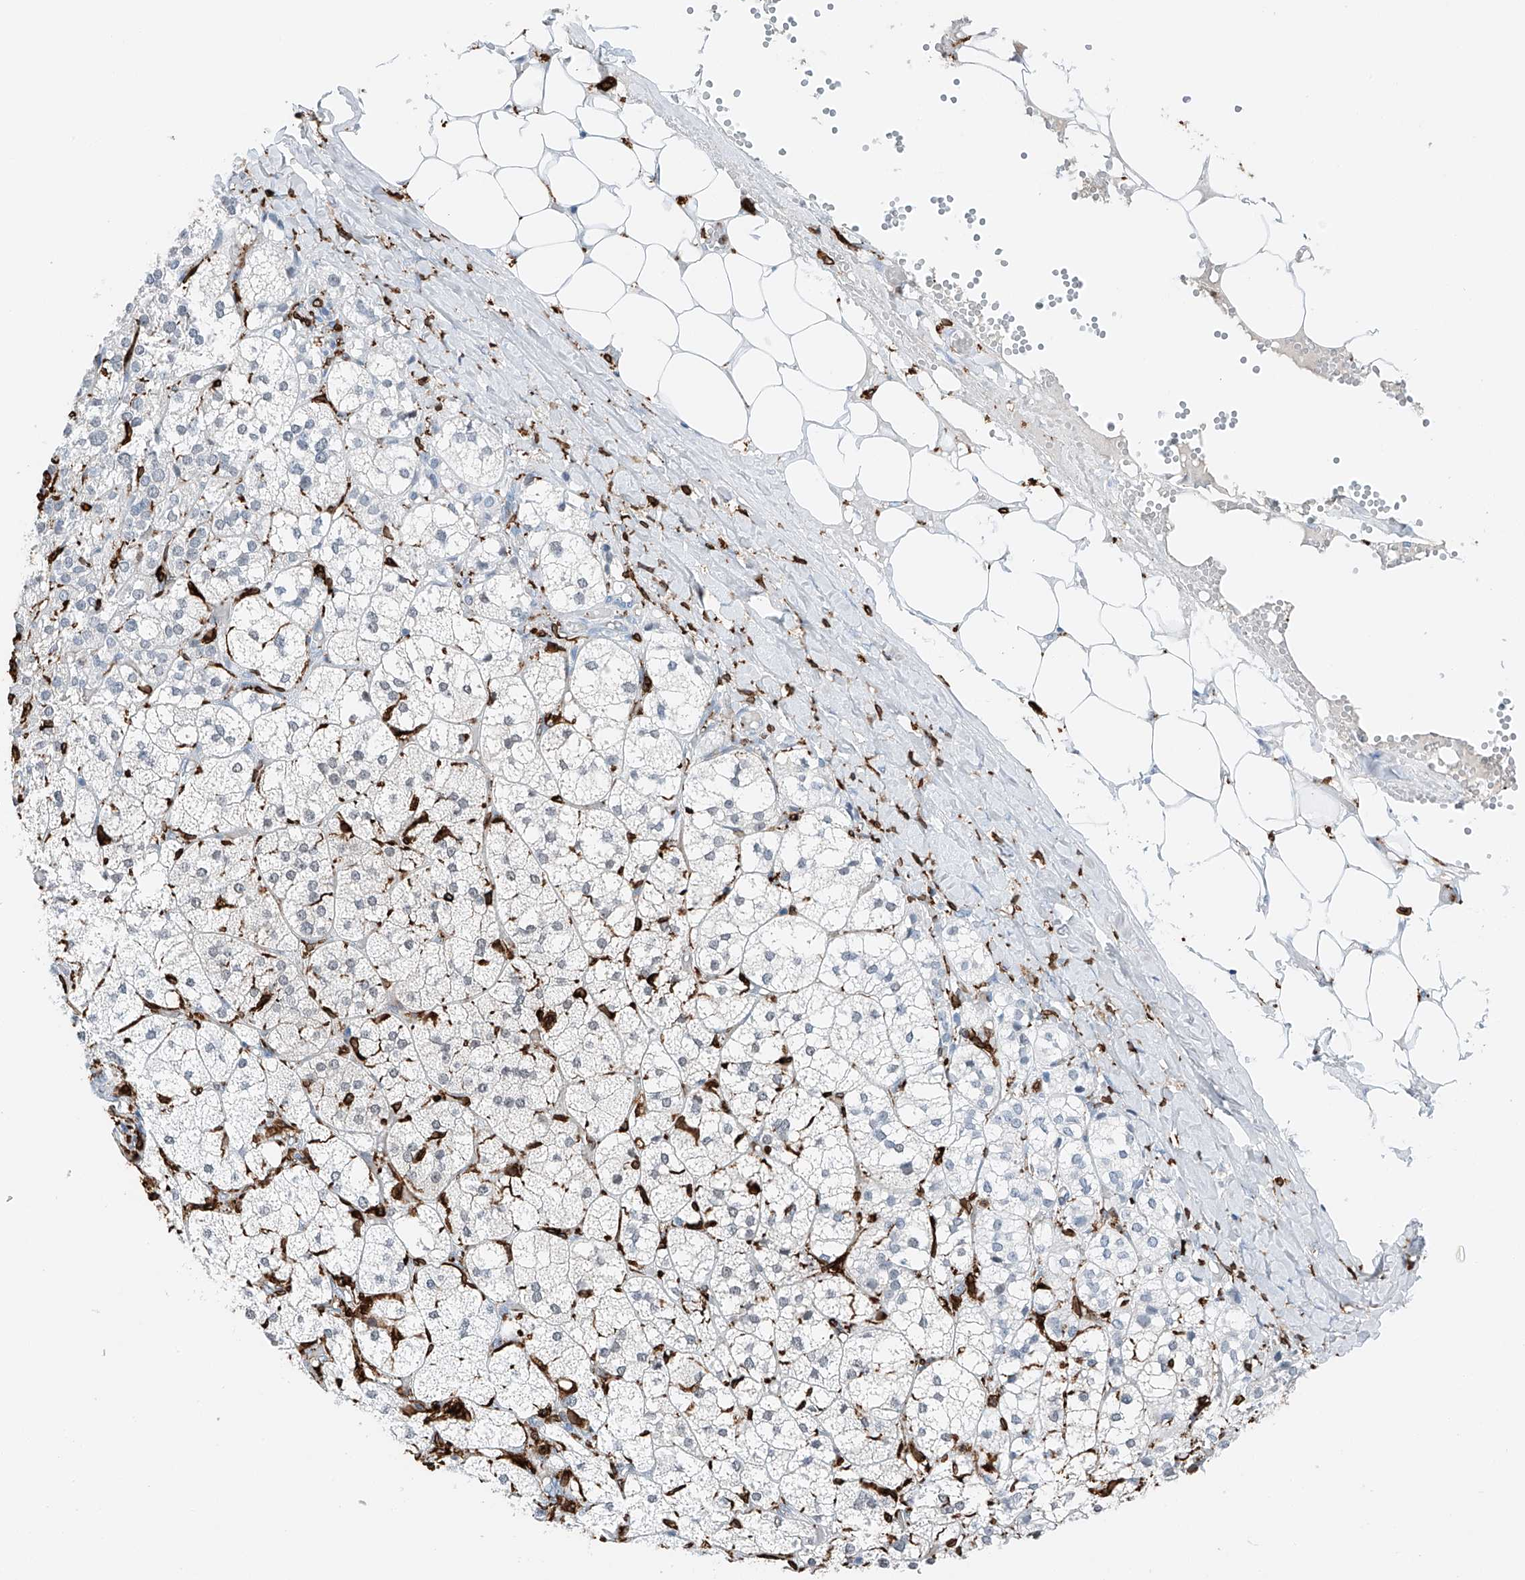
{"staining": {"intensity": "negative", "quantity": "none", "location": "none"}, "tissue": "adrenal gland", "cell_type": "Glandular cells", "image_type": "normal", "snomed": [{"axis": "morphology", "description": "Normal tissue, NOS"}, {"axis": "topography", "description": "Adrenal gland"}], "caption": "Glandular cells show no significant positivity in unremarkable adrenal gland. Brightfield microscopy of immunohistochemistry stained with DAB (3,3'-diaminobenzidine) (brown) and hematoxylin (blue), captured at high magnification.", "gene": "TBXAS1", "patient": {"sex": "female", "age": 61}}